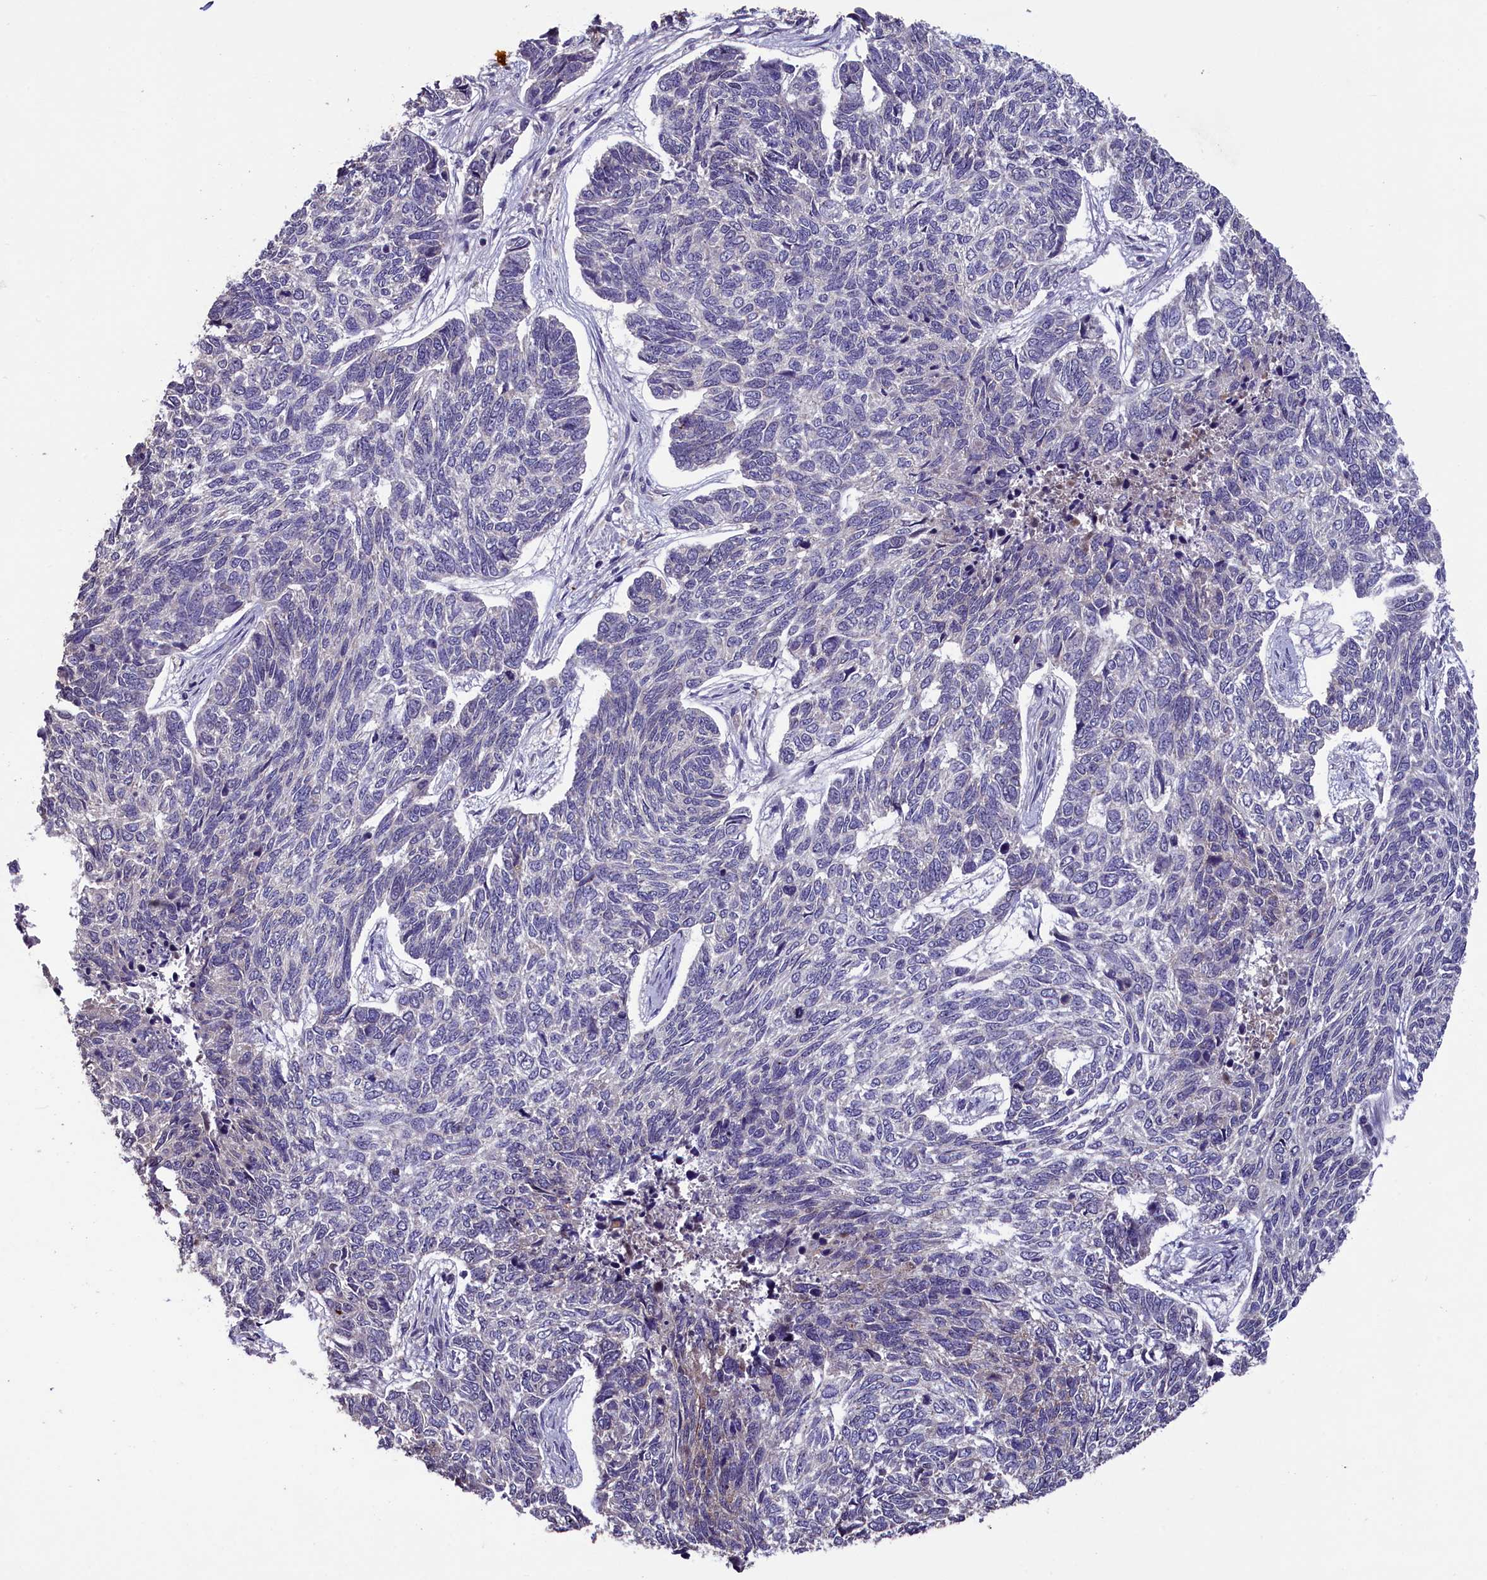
{"staining": {"intensity": "negative", "quantity": "none", "location": "none"}, "tissue": "skin cancer", "cell_type": "Tumor cells", "image_type": "cancer", "snomed": [{"axis": "morphology", "description": "Basal cell carcinoma"}, {"axis": "topography", "description": "Skin"}], "caption": "An image of human basal cell carcinoma (skin) is negative for staining in tumor cells. (IHC, brightfield microscopy, high magnification).", "gene": "SLC39A6", "patient": {"sex": "female", "age": 65}}